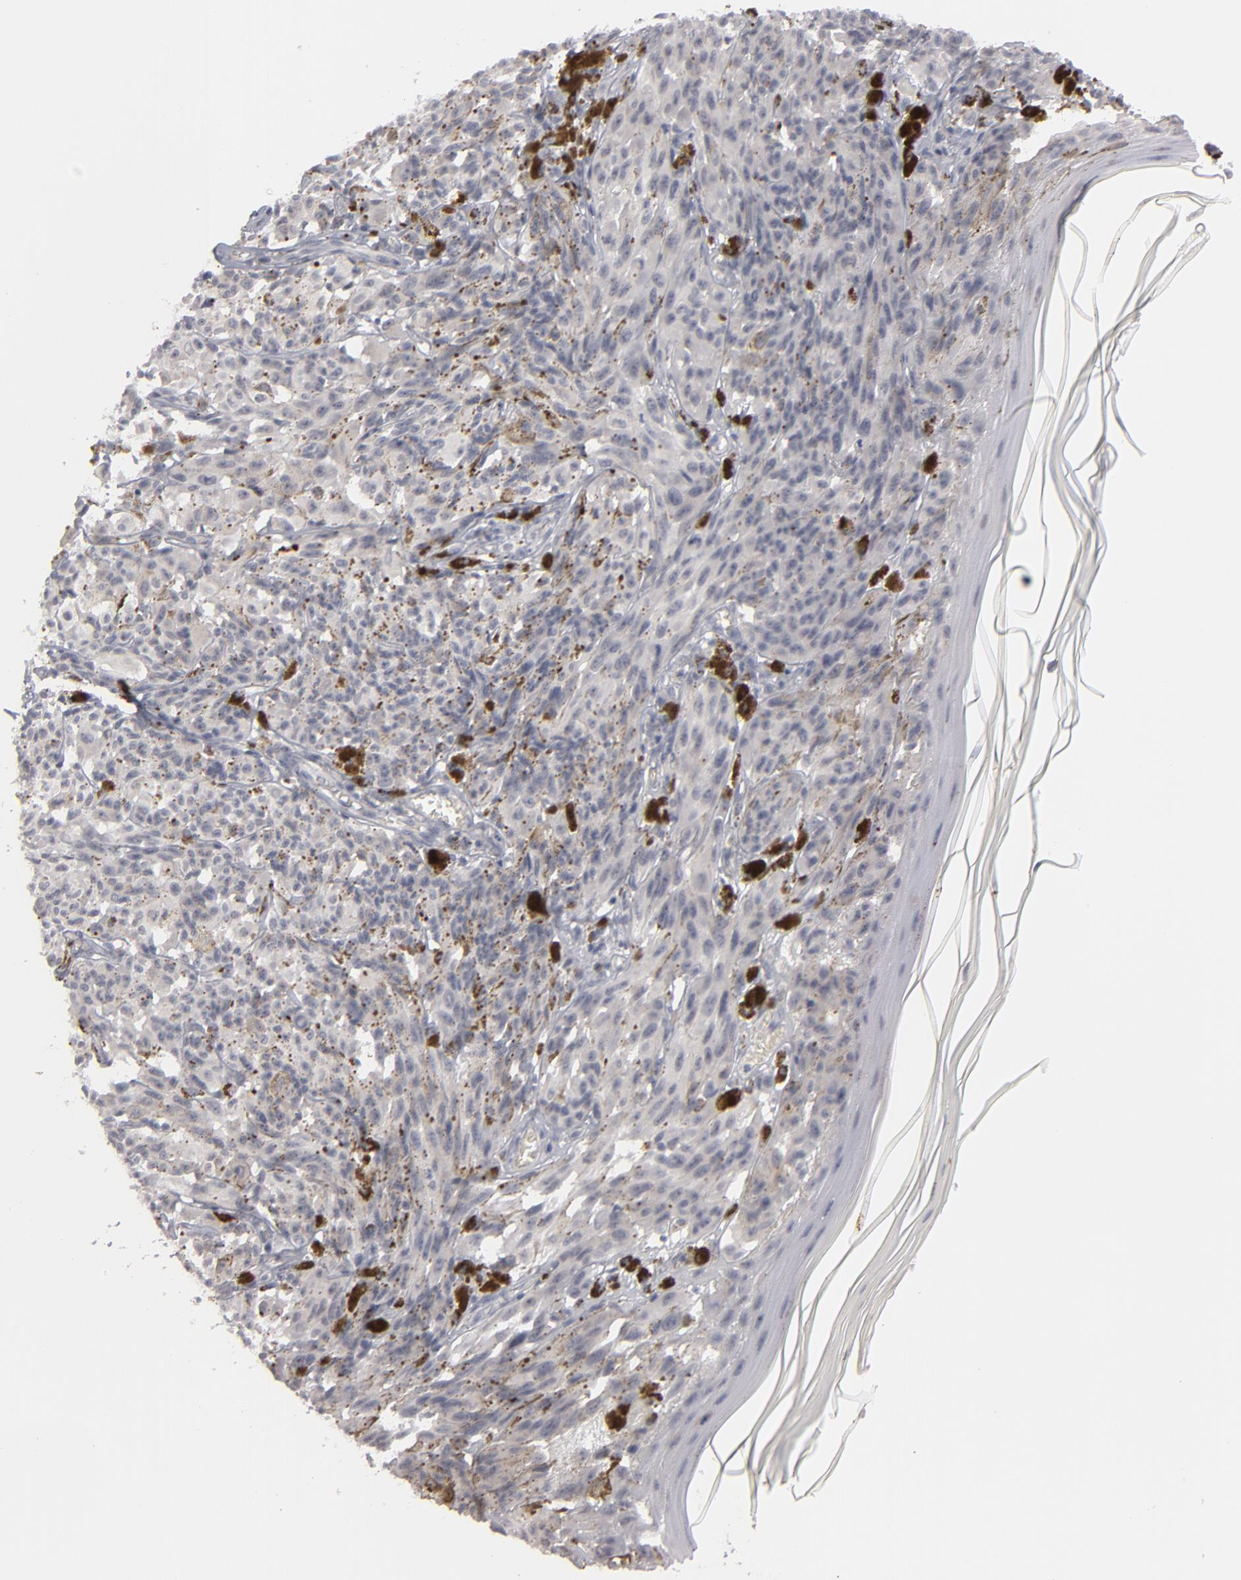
{"staining": {"intensity": "negative", "quantity": "none", "location": "none"}, "tissue": "melanoma", "cell_type": "Tumor cells", "image_type": "cancer", "snomed": [{"axis": "morphology", "description": "Malignant melanoma, NOS"}, {"axis": "topography", "description": "Skin"}], "caption": "Immunohistochemistry of melanoma demonstrates no expression in tumor cells.", "gene": "KIAA1210", "patient": {"sex": "female", "age": 72}}